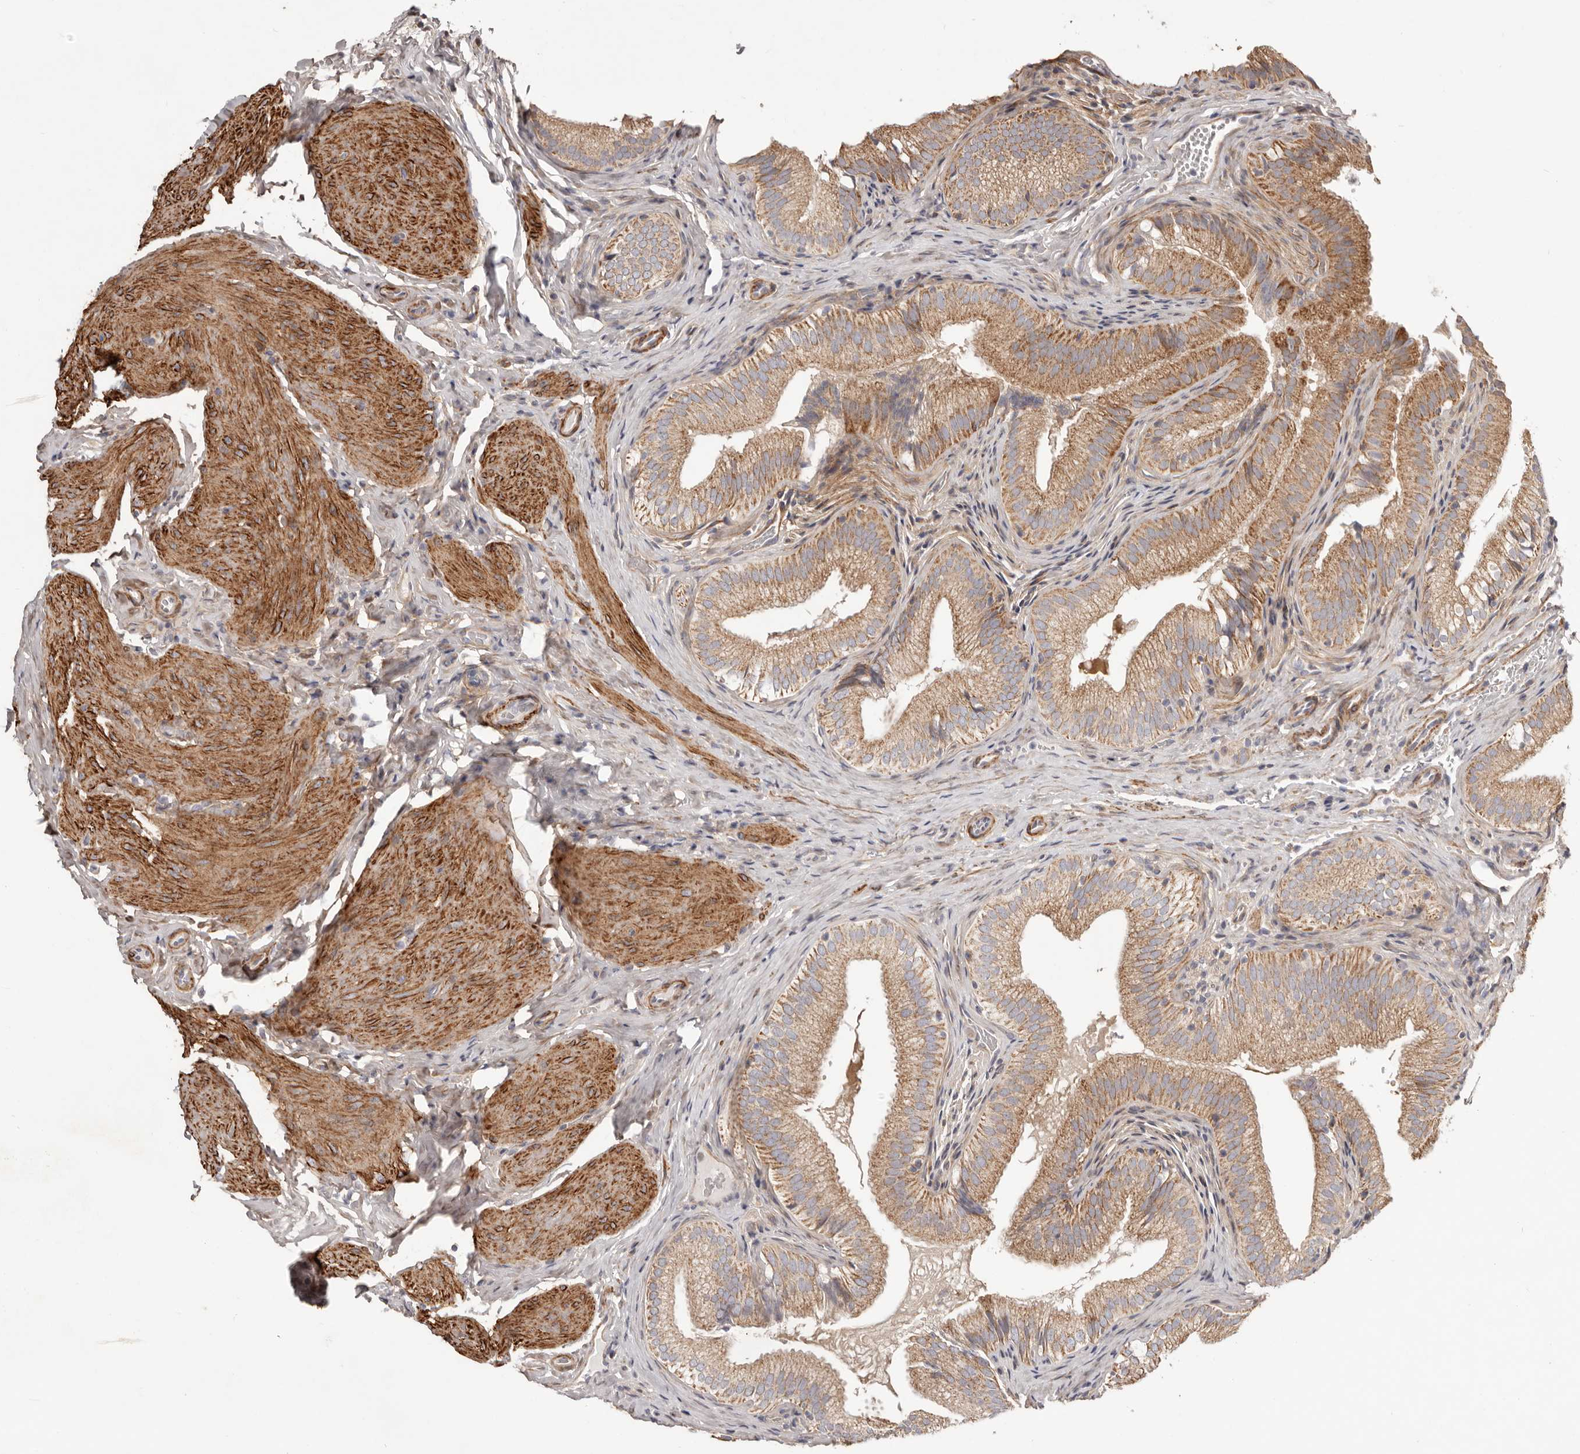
{"staining": {"intensity": "moderate", "quantity": ">75%", "location": "cytoplasmic/membranous"}, "tissue": "gallbladder", "cell_type": "Glandular cells", "image_type": "normal", "snomed": [{"axis": "morphology", "description": "Normal tissue, NOS"}, {"axis": "topography", "description": "Gallbladder"}], "caption": "Glandular cells display moderate cytoplasmic/membranous staining in about >75% of cells in normal gallbladder.", "gene": "MRPS10", "patient": {"sex": "female", "age": 30}}